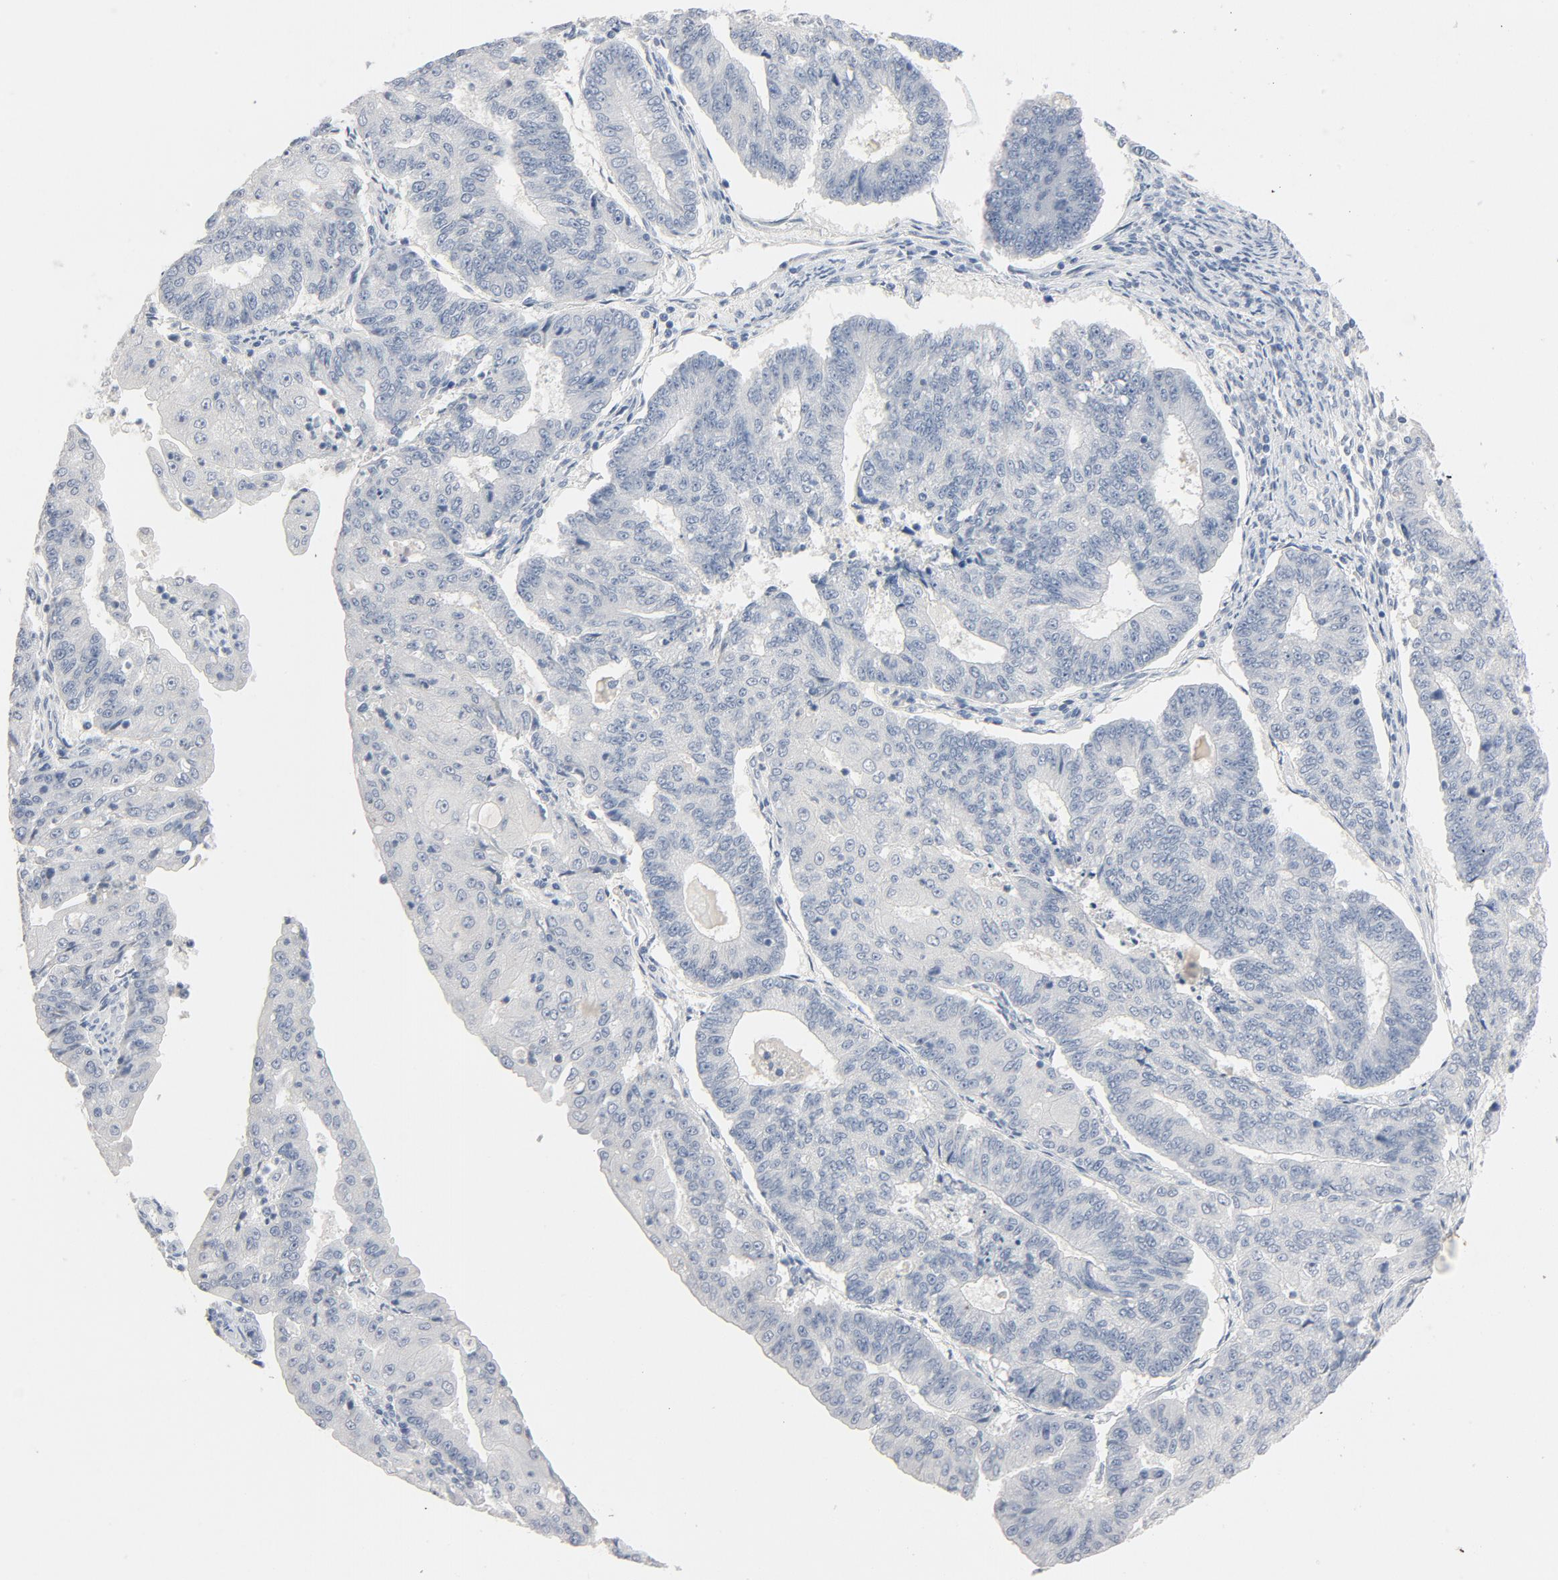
{"staining": {"intensity": "negative", "quantity": "none", "location": "none"}, "tissue": "endometrial cancer", "cell_type": "Tumor cells", "image_type": "cancer", "snomed": [{"axis": "morphology", "description": "Adenocarcinoma, NOS"}, {"axis": "topography", "description": "Endometrium"}], "caption": "Tumor cells show no significant staining in endometrial adenocarcinoma.", "gene": "ZCCHC13", "patient": {"sex": "female", "age": 56}}